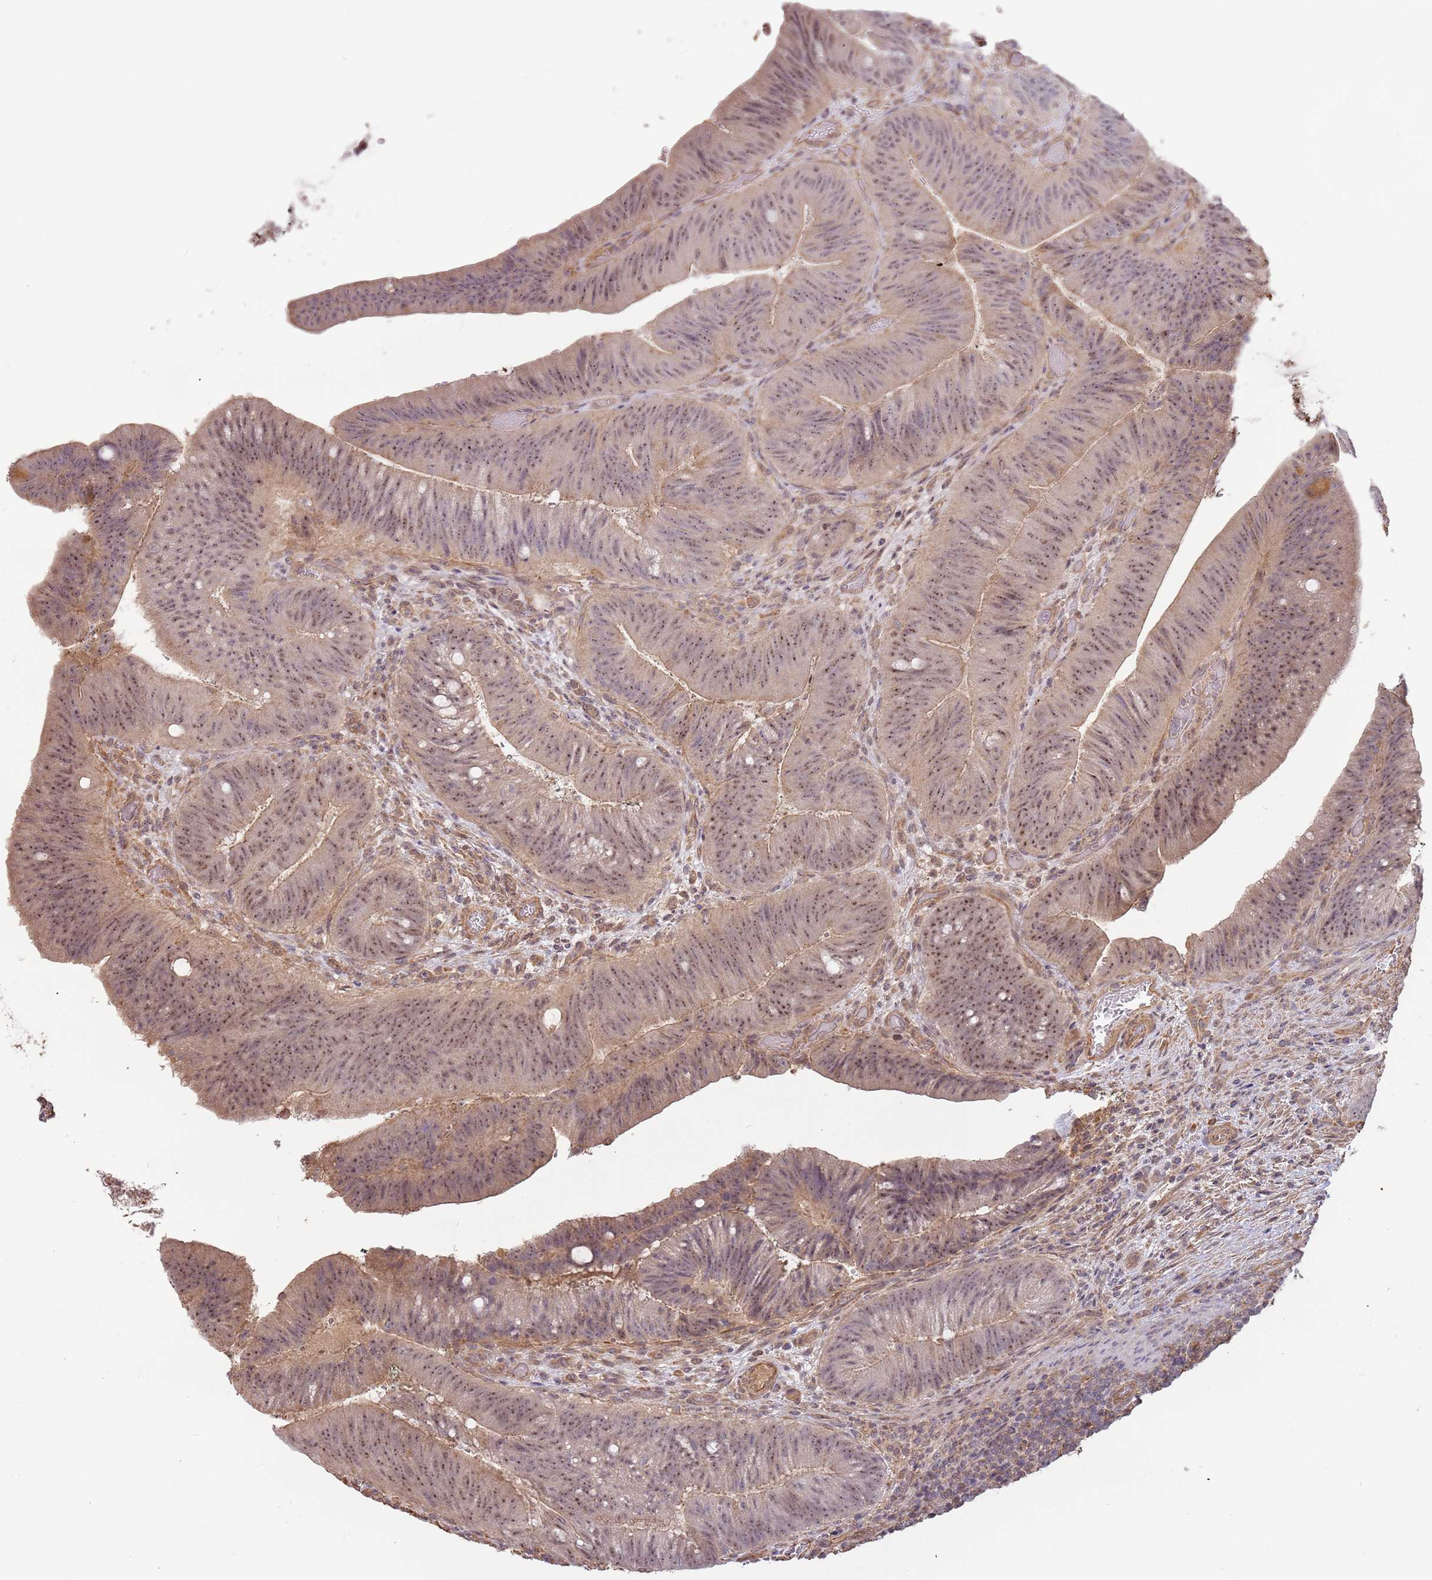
{"staining": {"intensity": "moderate", "quantity": ">75%", "location": "cytoplasmic/membranous,nuclear"}, "tissue": "colorectal cancer", "cell_type": "Tumor cells", "image_type": "cancer", "snomed": [{"axis": "morphology", "description": "Adenocarcinoma, NOS"}, {"axis": "topography", "description": "Colon"}], "caption": "High-magnification brightfield microscopy of colorectal adenocarcinoma stained with DAB (3,3'-diaminobenzidine) (brown) and counterstained with hematoxylin (blue). tumor cells exhibit moderate cytoplasmic/membranous and nuclear expression is identified in about>75% of cells. (IHC, brightfield microscopy, high magnification).", "gene": "SURF2", "patient": {"sex": "female", "age": 43}}